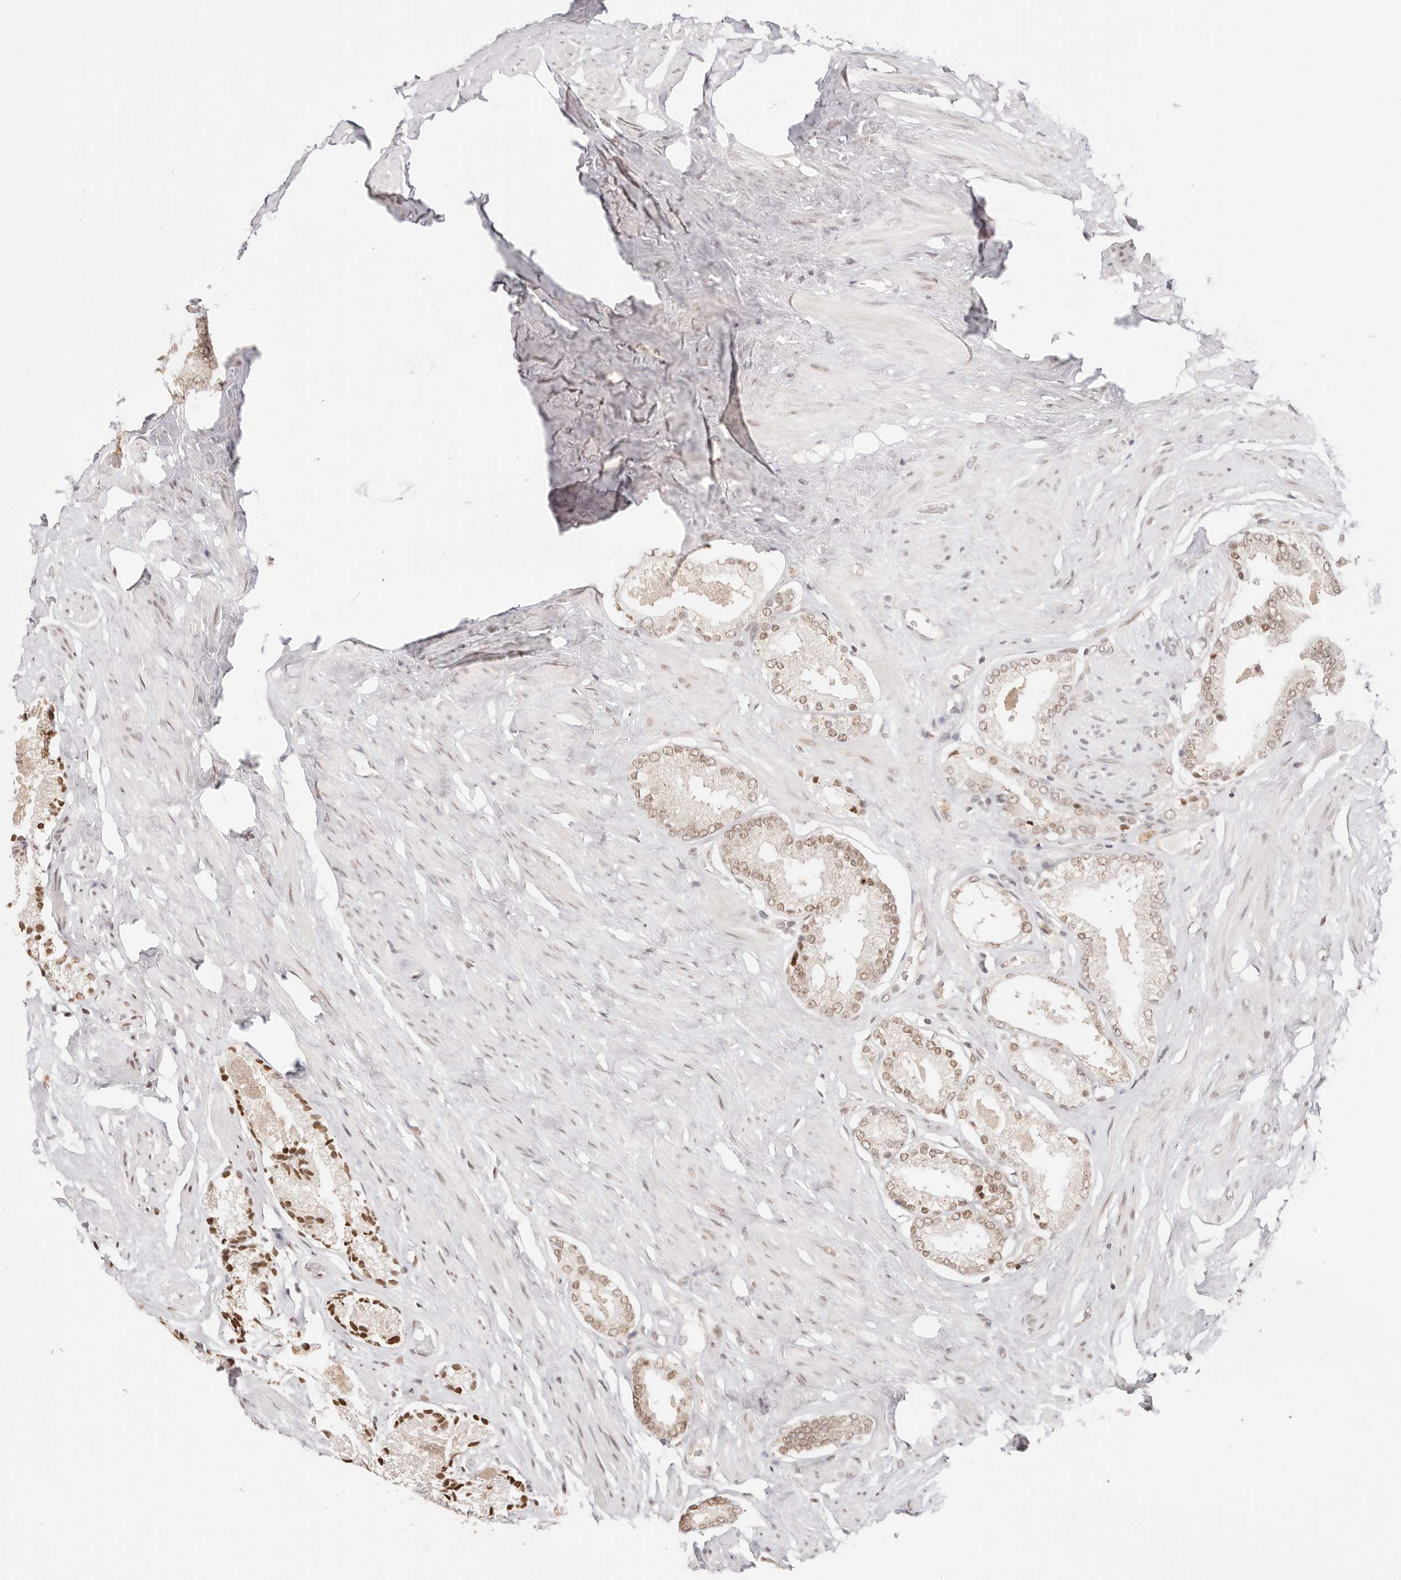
{"staining": {"intensity": "moderate", "quantity": ">75%", "location": "nuclear"}, "tissue": "prostate cancer", "cell_type": "Tumor cells", "image_type": "cancer", "snomed": [{"axis": "morphology", "description": "Adenocarcinoma, Low grade"}, {"axis": "topography", "description": "Prostate"}], "caption": "Prostate adenocarcinoma (low-grade) tissue exhibits moderate nuclear positivity in about >75% of tumor cells", "gene": "RFC3", "patient": {"sex": "male", "age": 71}}